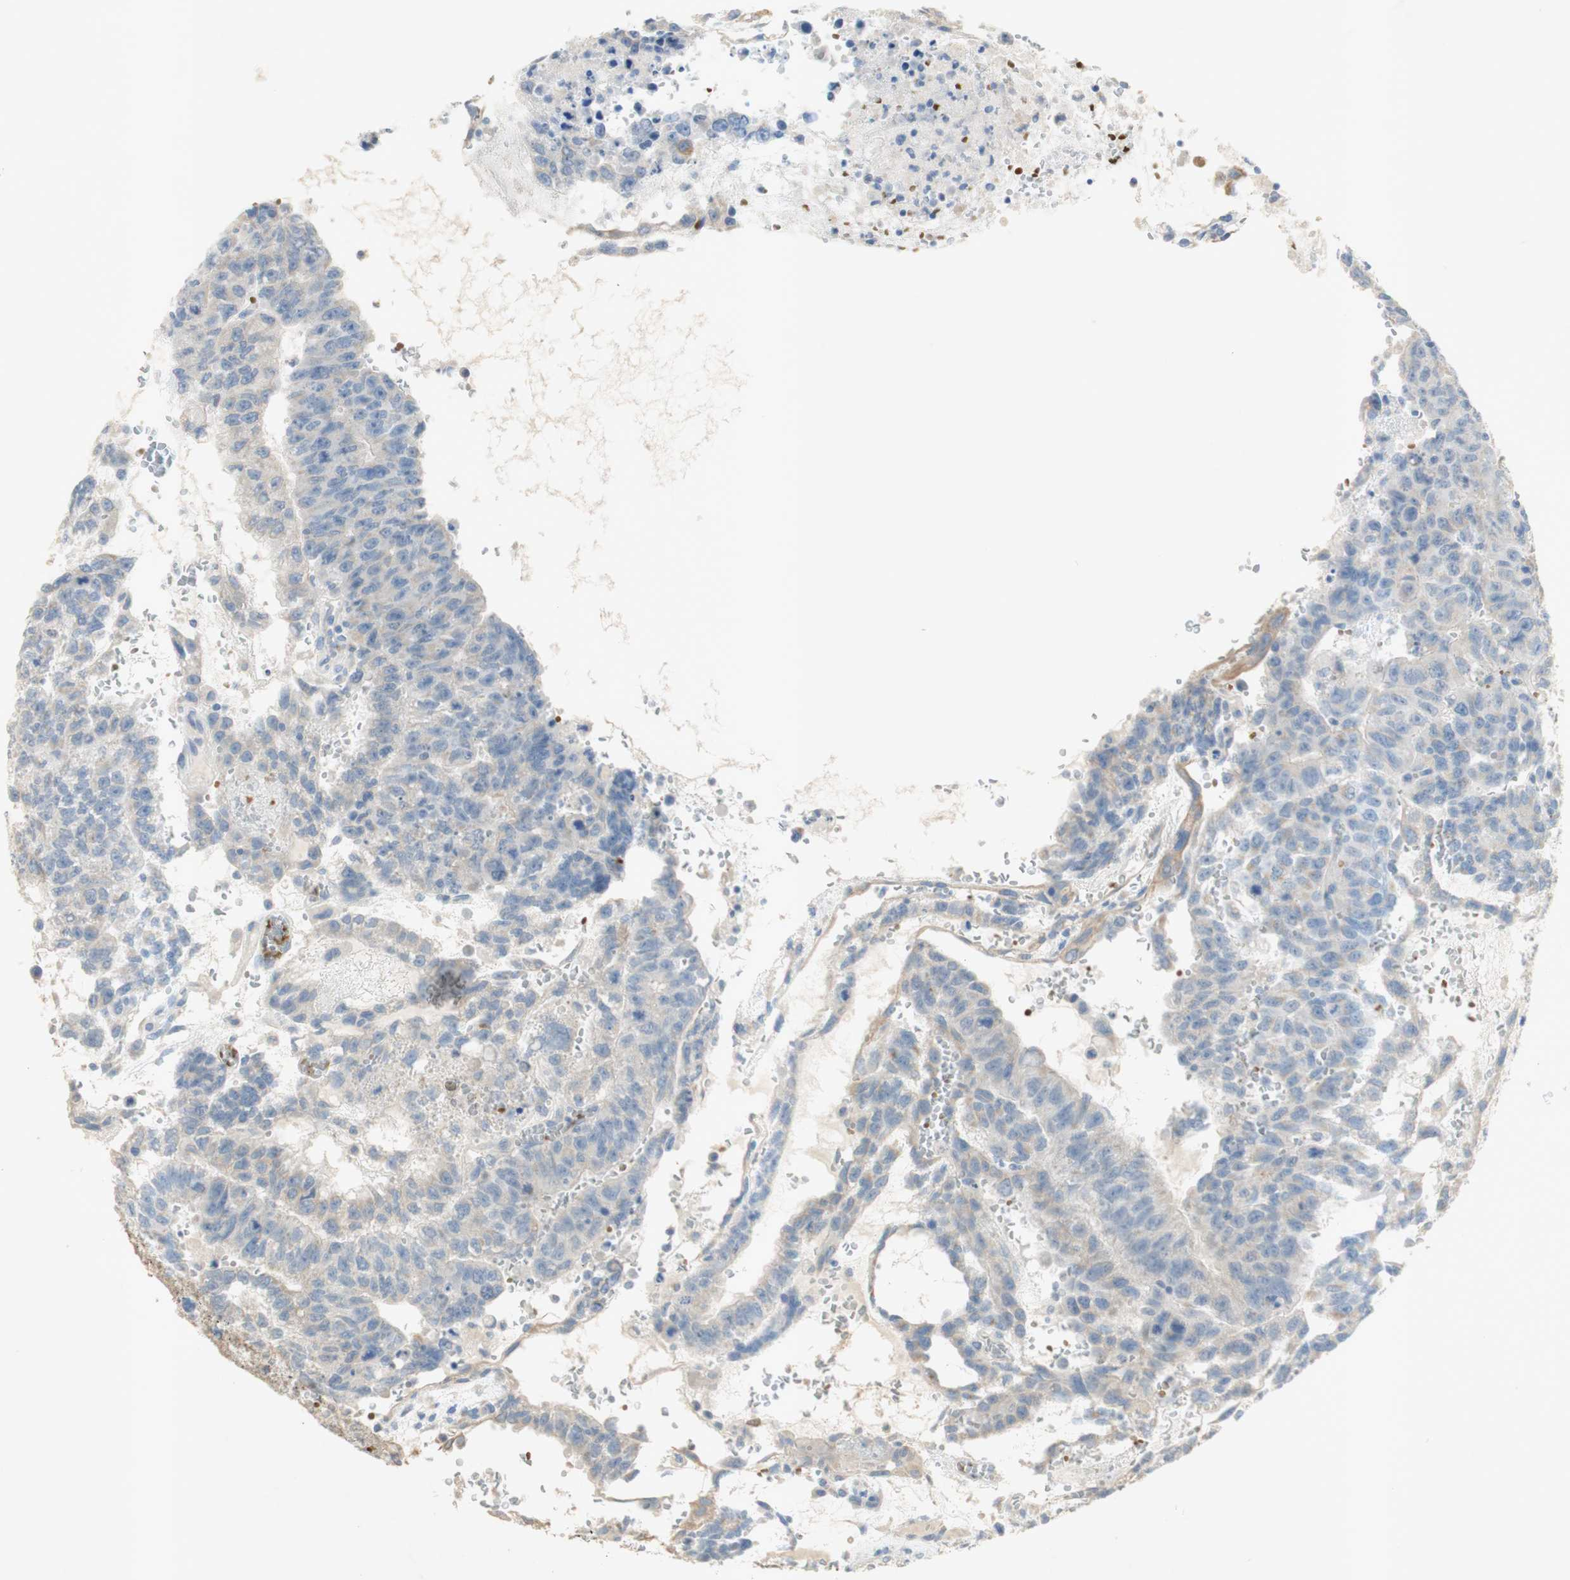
{"staining": {"intensity": "weak", "quantity": "<25%", "location": "none"}, "tissue": "testis cancer", "cell_type": "Tumor cells", "image_type": "cancer", "snomed": [{"axis": "morphology", "description": "Seminoma, NOS"}, {"axis": "morphology", "description": "Carcinoma, Embryonal, NOS"}, {"axis": "topography", "description": "Testis"}], "caption": "The photomicrograph reveals no significant staining in tumor cells of testis cancer (embryonal carcinoma).", "gene": "EPO", "patient": {"sex": "male", "age": 52}}